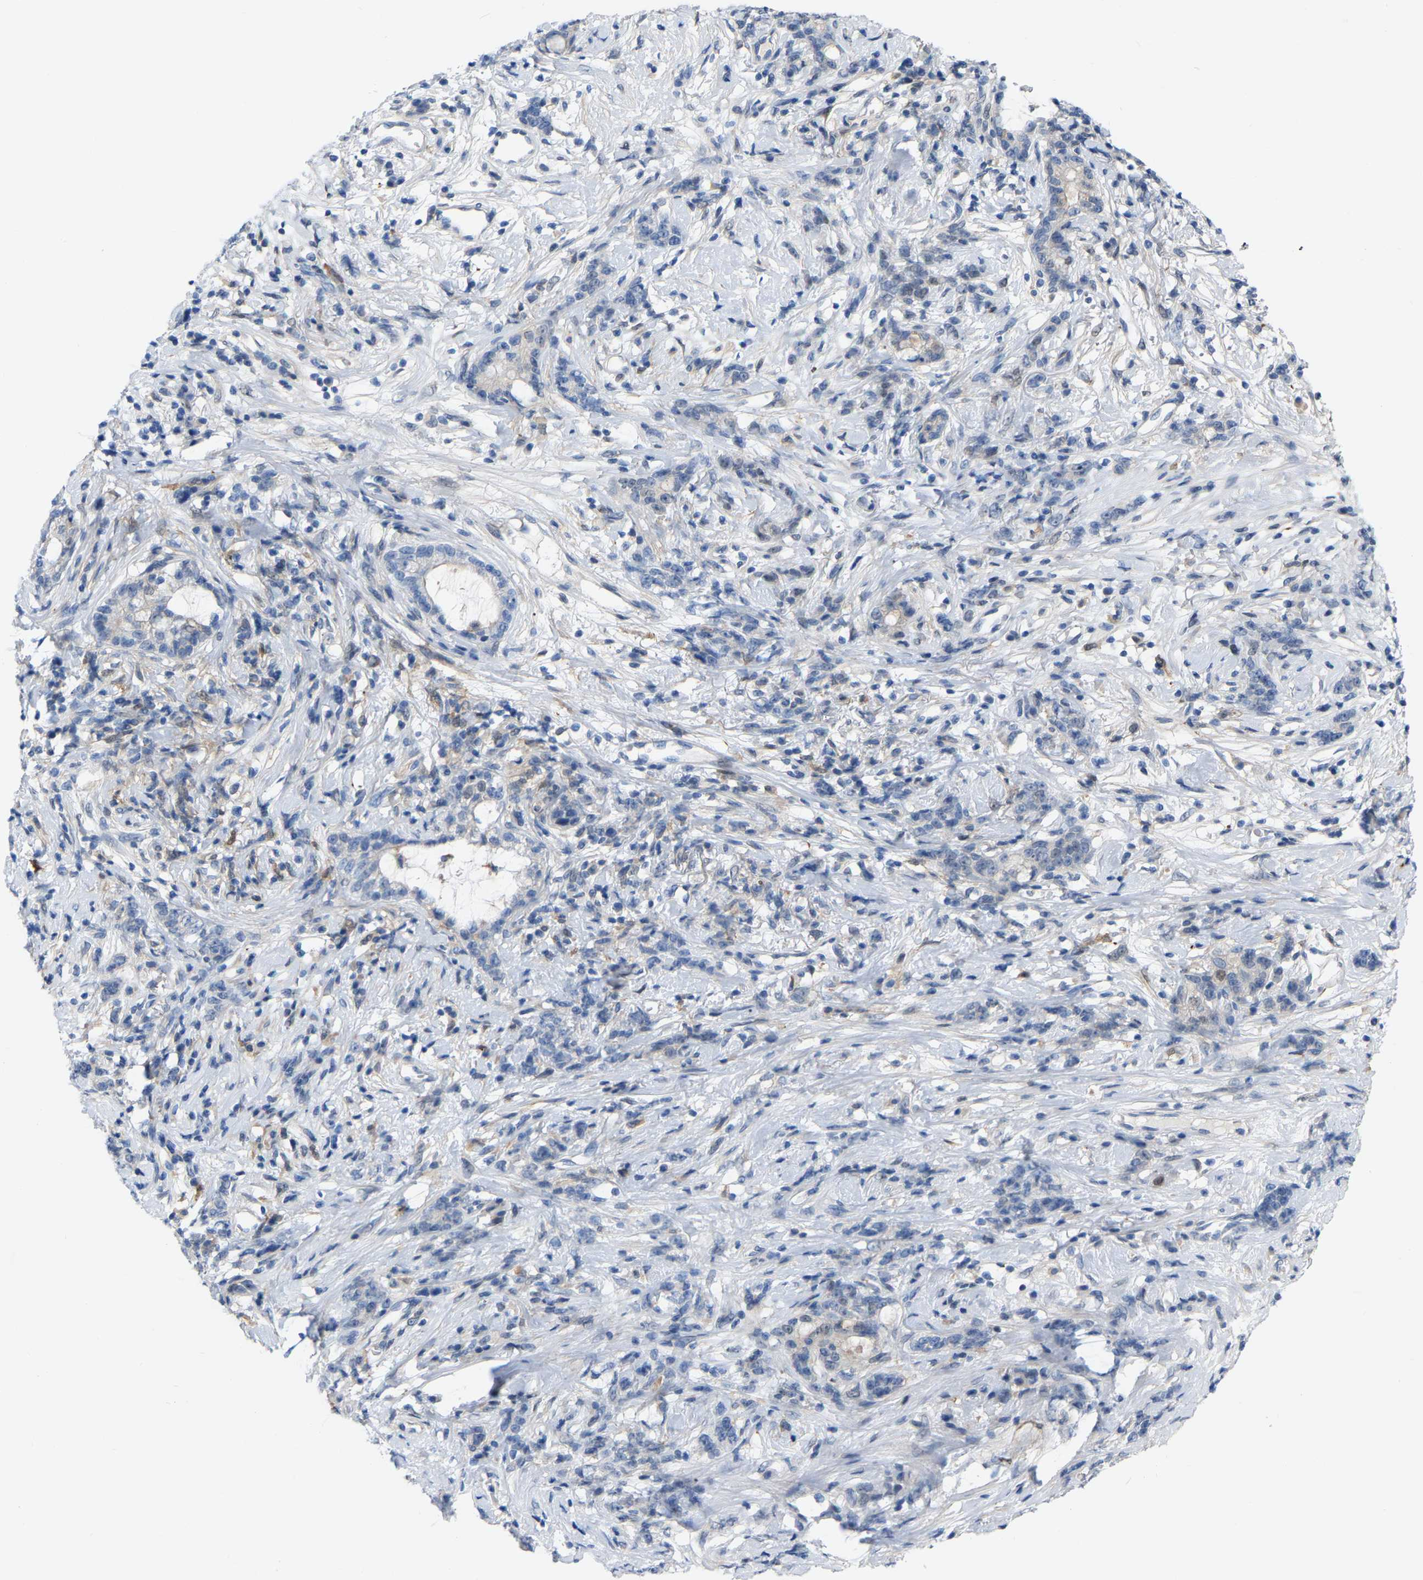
{"staining": {"intensity": "negative", "quantity": "none", "location": "none"}, "tissue": "stomach cancer", "cell_type": "Tumor cells", "image_type": "cancer", "snomed": [{"axis": "morphology", "description": "Adenocarcinoma, NOS"}, {"axis": "topography", "description": "Stomach, lower"}], "caption": "Photomicrograph shows no protein expression in tumor cells of stomach cancer (adenocarcinoma) tissue. Nuclei are stained in blue.", "gene": "ABTB2", "patient": {"sex": "male", "age": 88}}